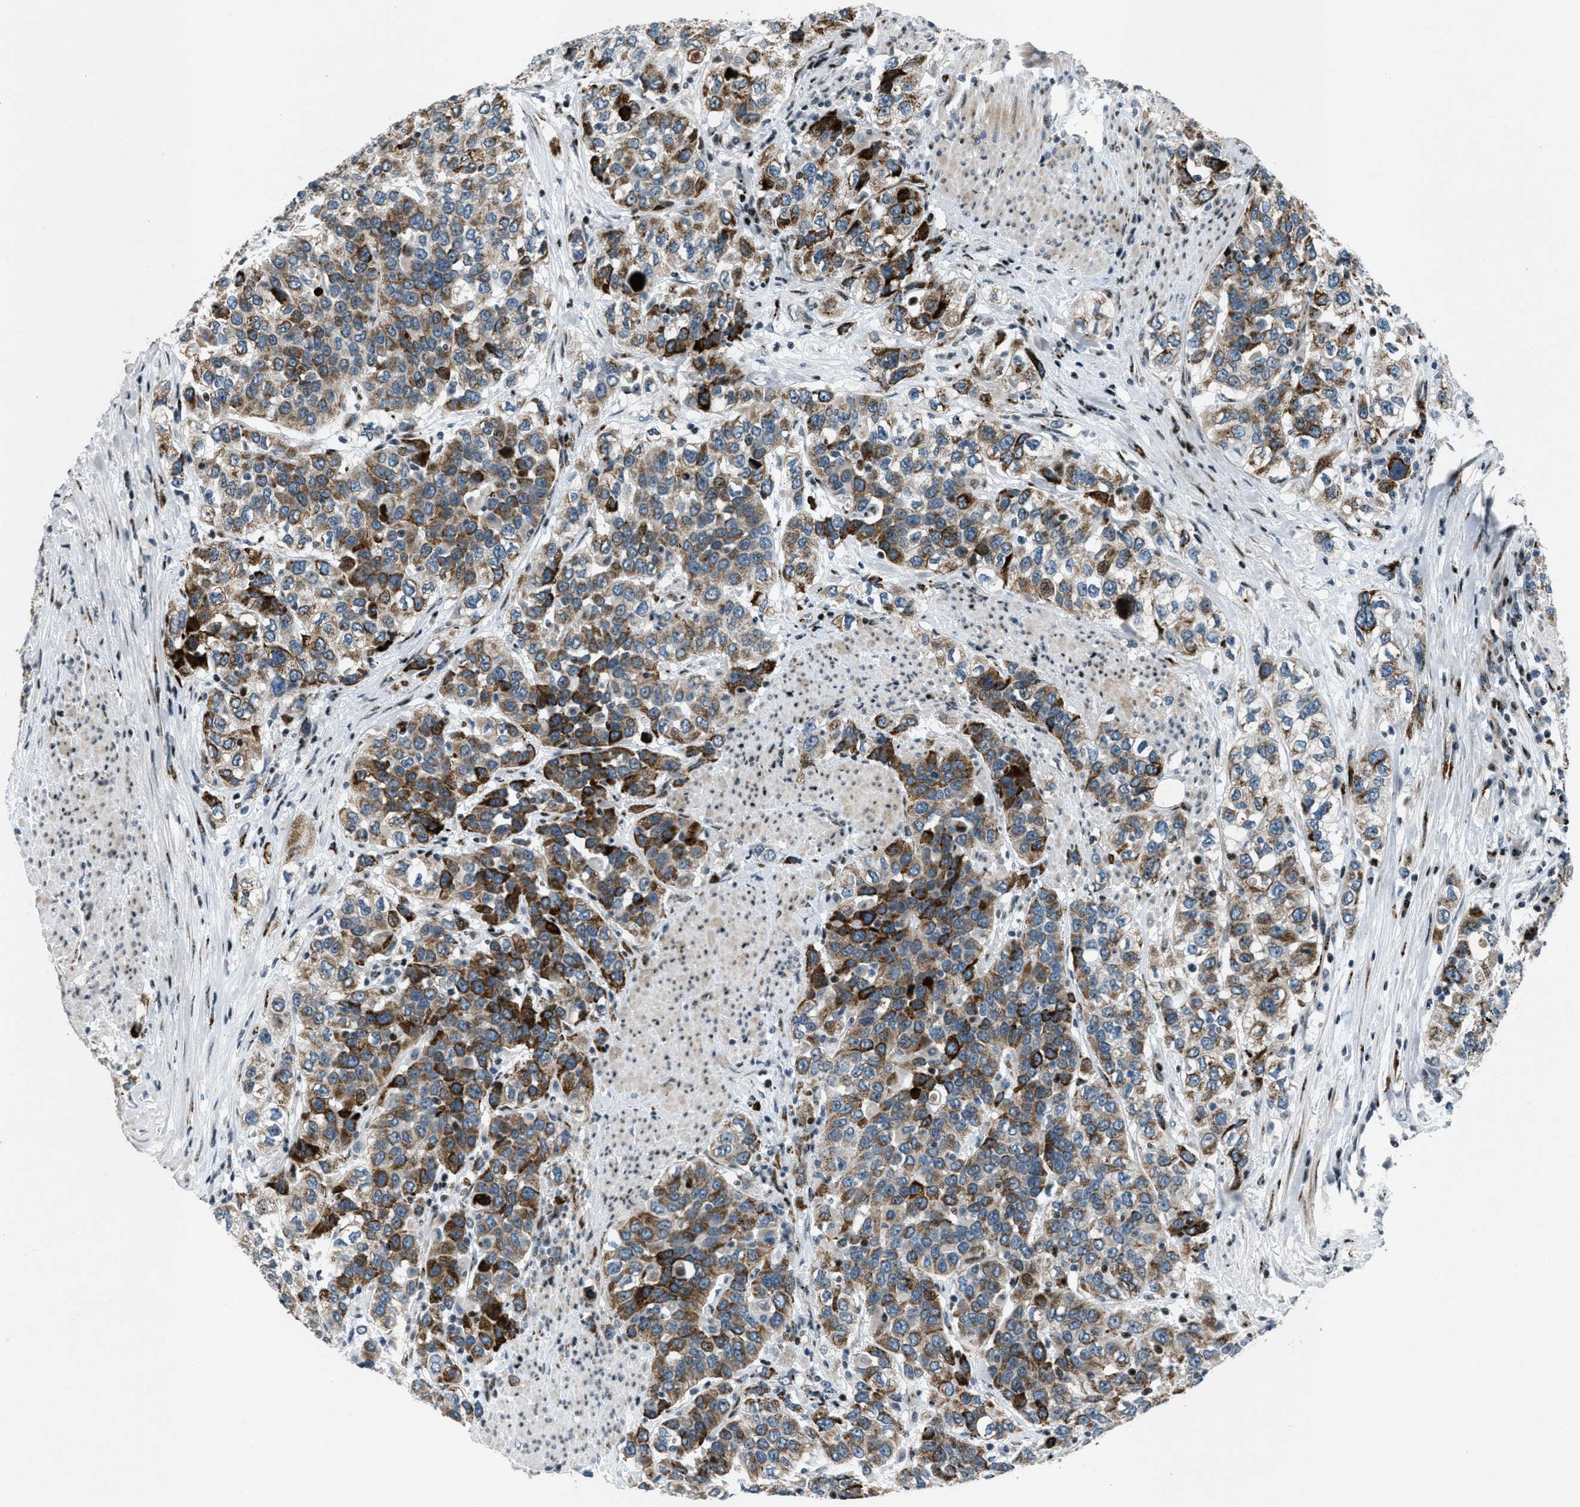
{"staining": {"intensity": "strong", "quantity": ">75%", "location": "cytoplasmic/membranous"}, "tissue": "urothelial cancer", "cell_type": "Tumor cells", "image_type": "cancer", "snomed": [{"axis": "morphology", "description": "Urothelial carcinoma, High grade"}, {"axis": "topography", "description": "Urinary bladder"}], "caption": "Immunohistochemistry (DAB) staining of high-grade urothelial carcinoma displays strong cytoplasmic/membranous protein positivity in about >75% of tumor cells. Nuclei are stained in blue.", "gene": "GPC6", "patient": {"sex": "female", "age": 80}}